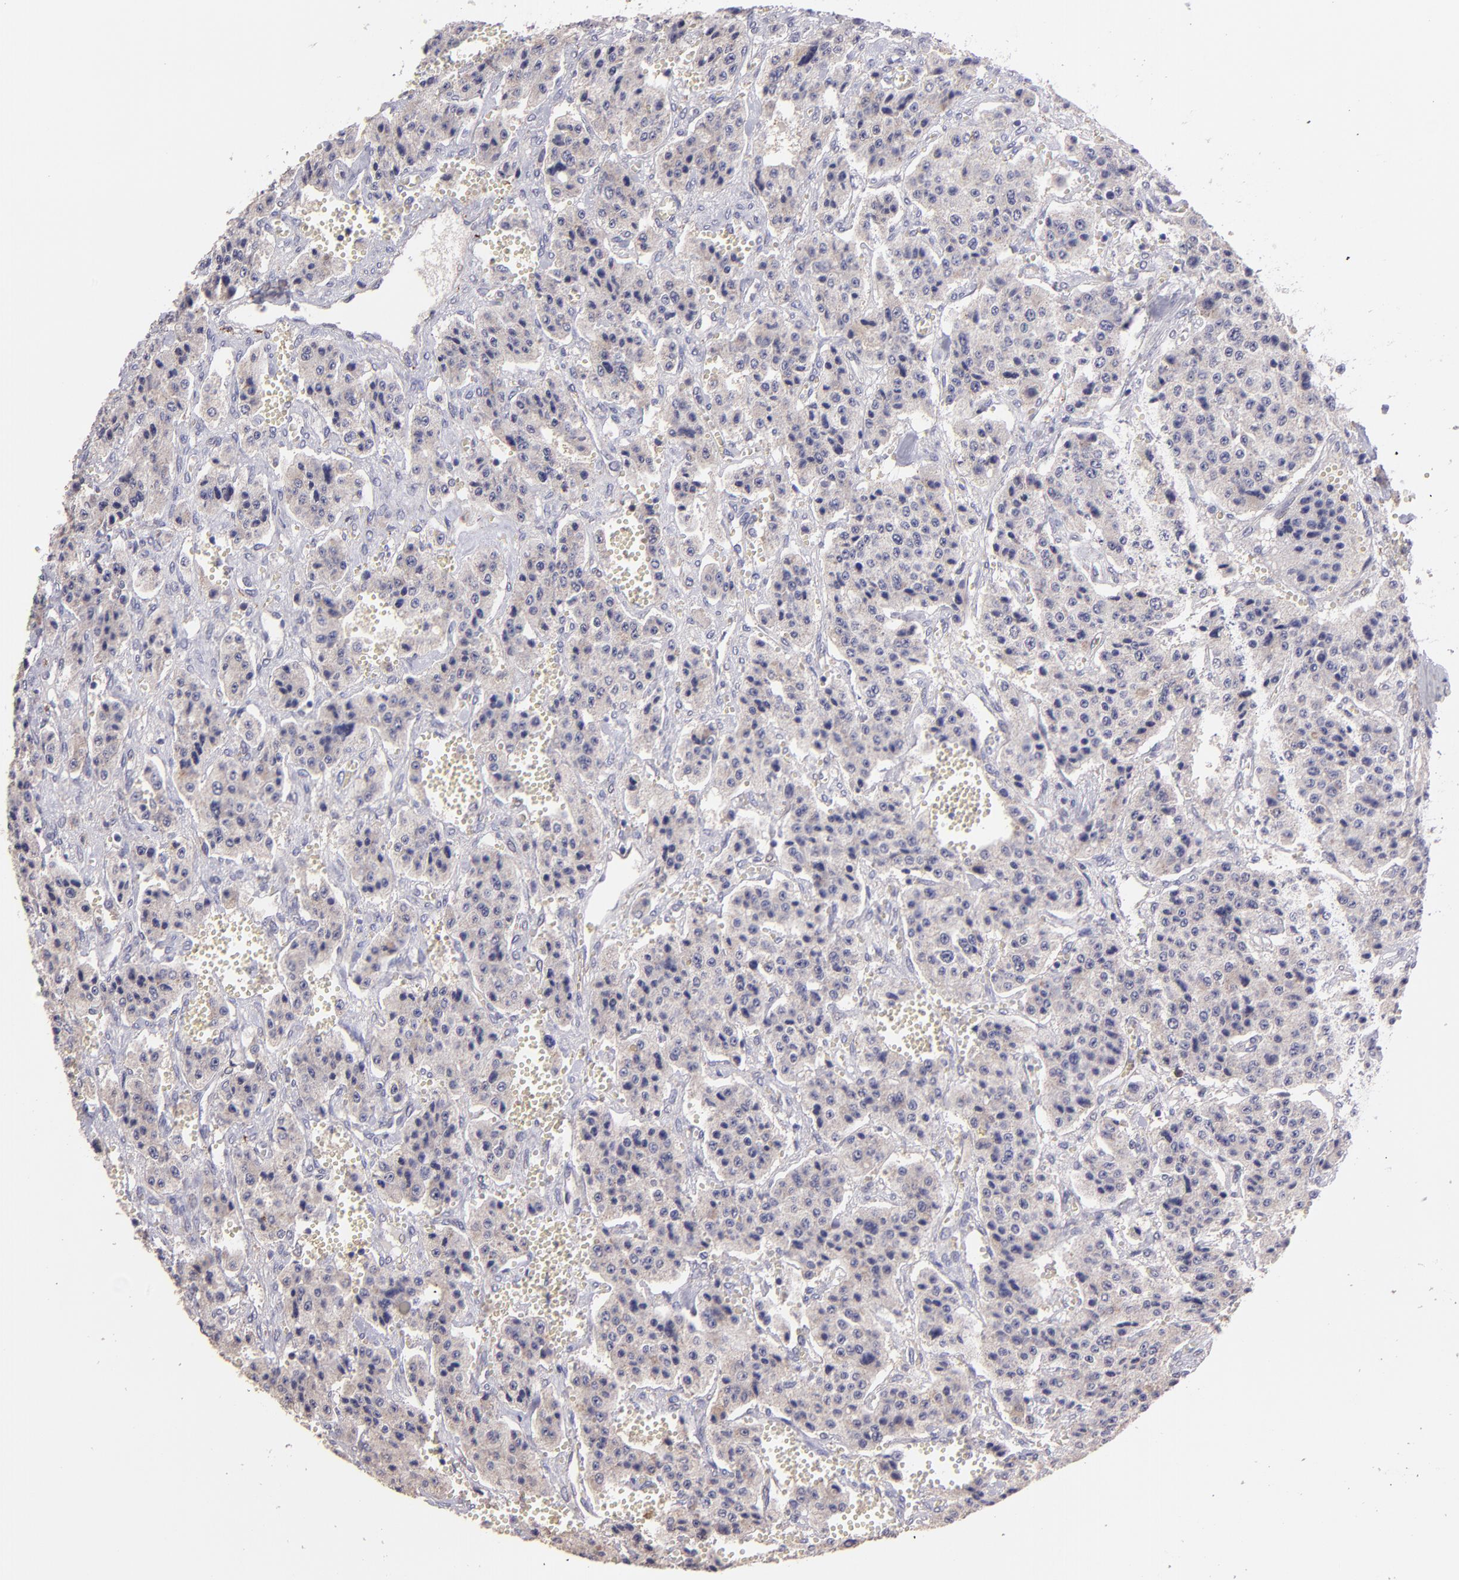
{"staining": {"intensity": "weak", "quantity": "<25%", "location": "cytoplasmic/membranous"}, "tissue": "carcinoid", "cell_type": "Tumor cells", "image_type": "cancer", "snomed": [{"axis": "morphology", "description": "Carcinoid, malignant, NOS"}, {"axis": "topography", "description": "Small intestine"}], "caption": "Carcinoid (malignant) was stained to show a protein in brown. There is no significant positivity in tumor cells.", "gene": "PAPPA", "patient": {"sex": "male", "age": 52}}